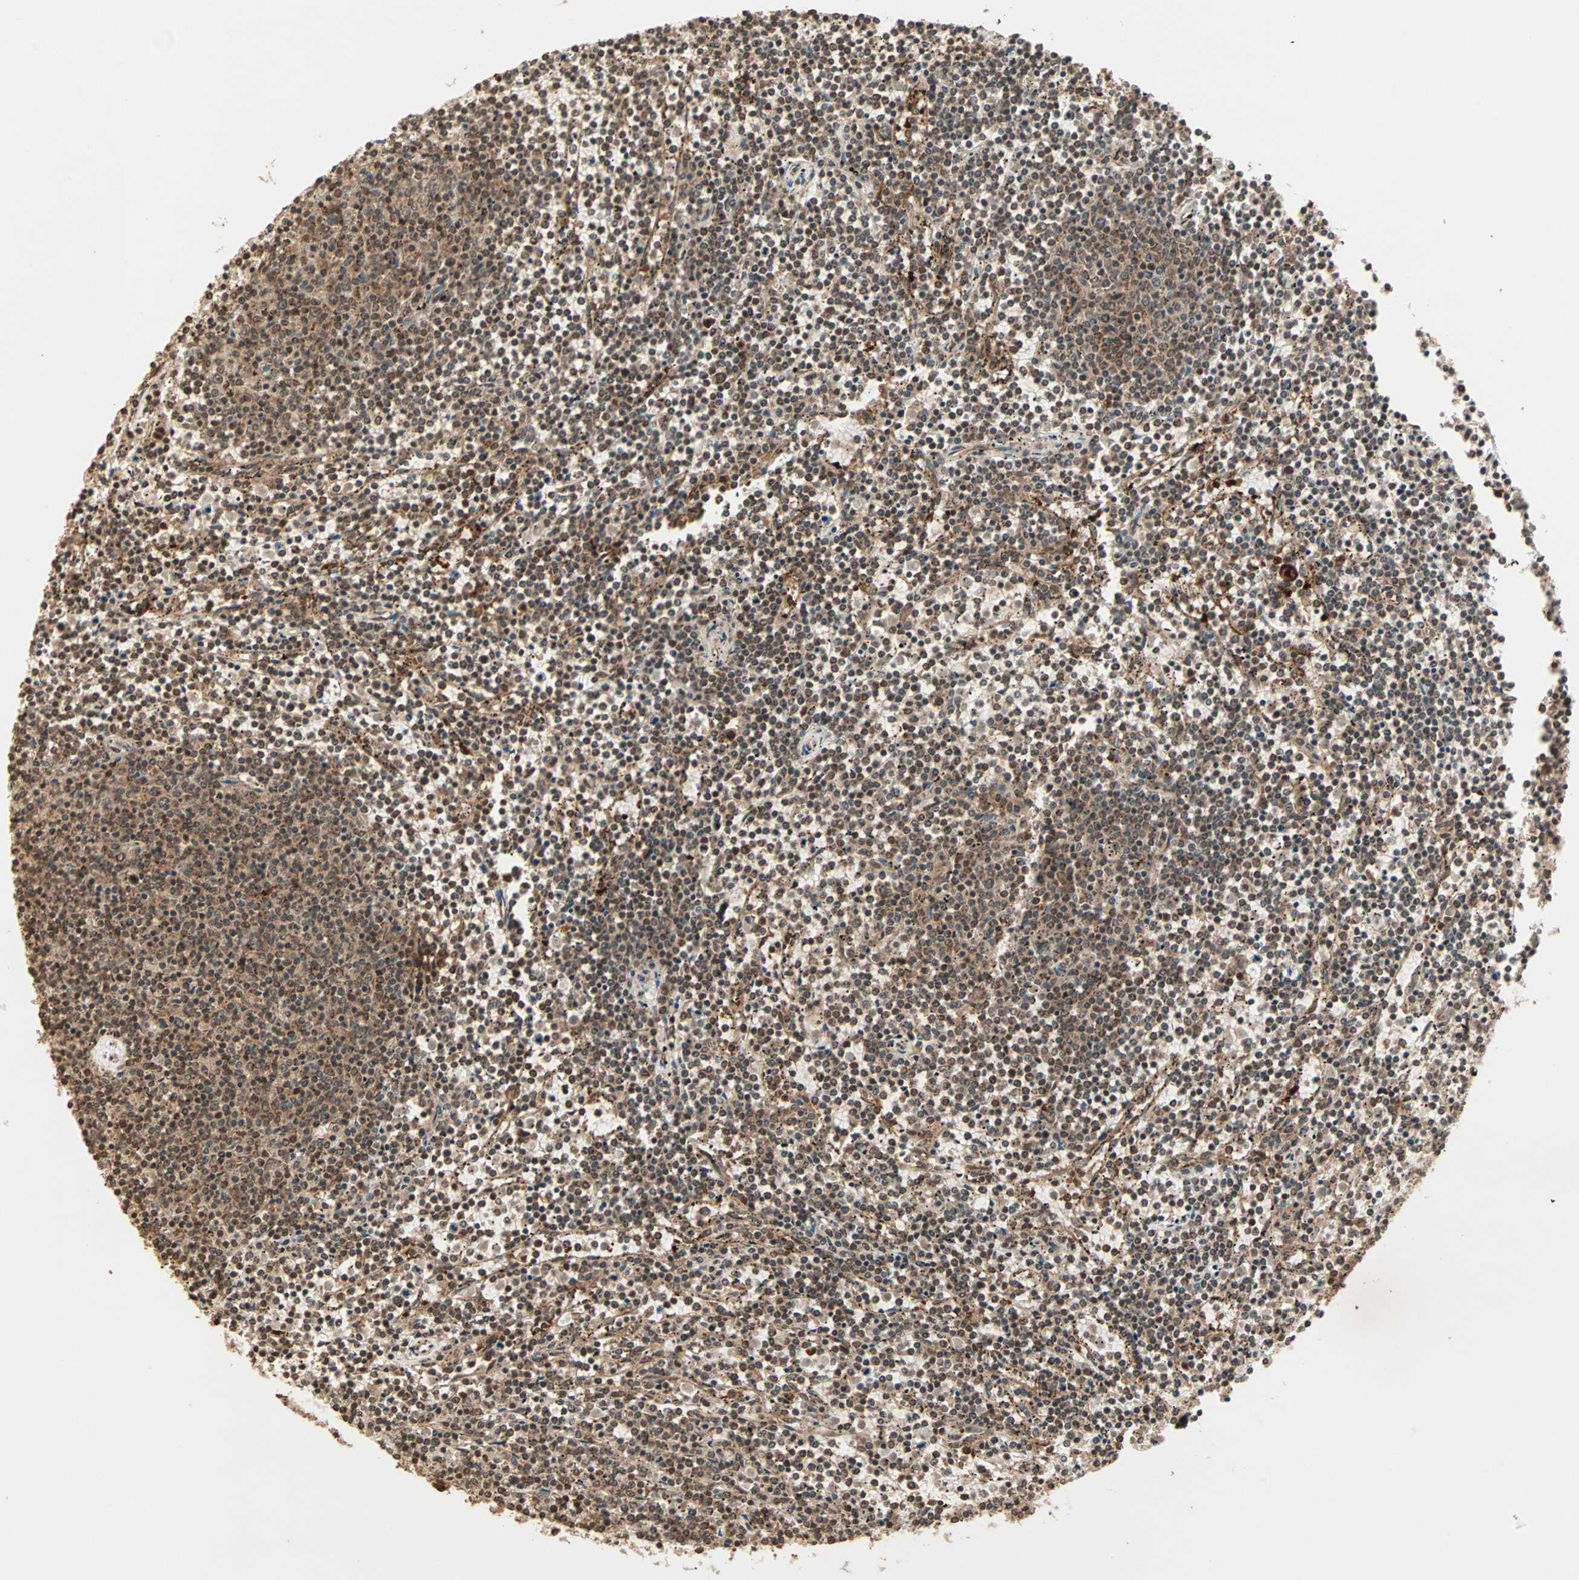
{"staining": {"intensity": "moderate", "quantity": ">75%", "location": "cytoplasmic/membranous"}, "tissue": "lymphoma", "cell_type": "Tumor cells", "image_type": "cancer", "snomed": [{"axis": "morphology", "description": "Malignant lymphoma, non-Hodgkin's type, Low grade"}, {"axis": "topography", "description": "Spleen"}], "caption": "Immunohistochemistry (IHC) (DAB) staining of malignant lymphoma, non-Hodgkin's type (low-grade) reveals moderate cytoplasmic/membranous protein staining in about >75% of tumor cells.", "gene": "RFFL", "patient": {"sex": "female", "age": 50}}